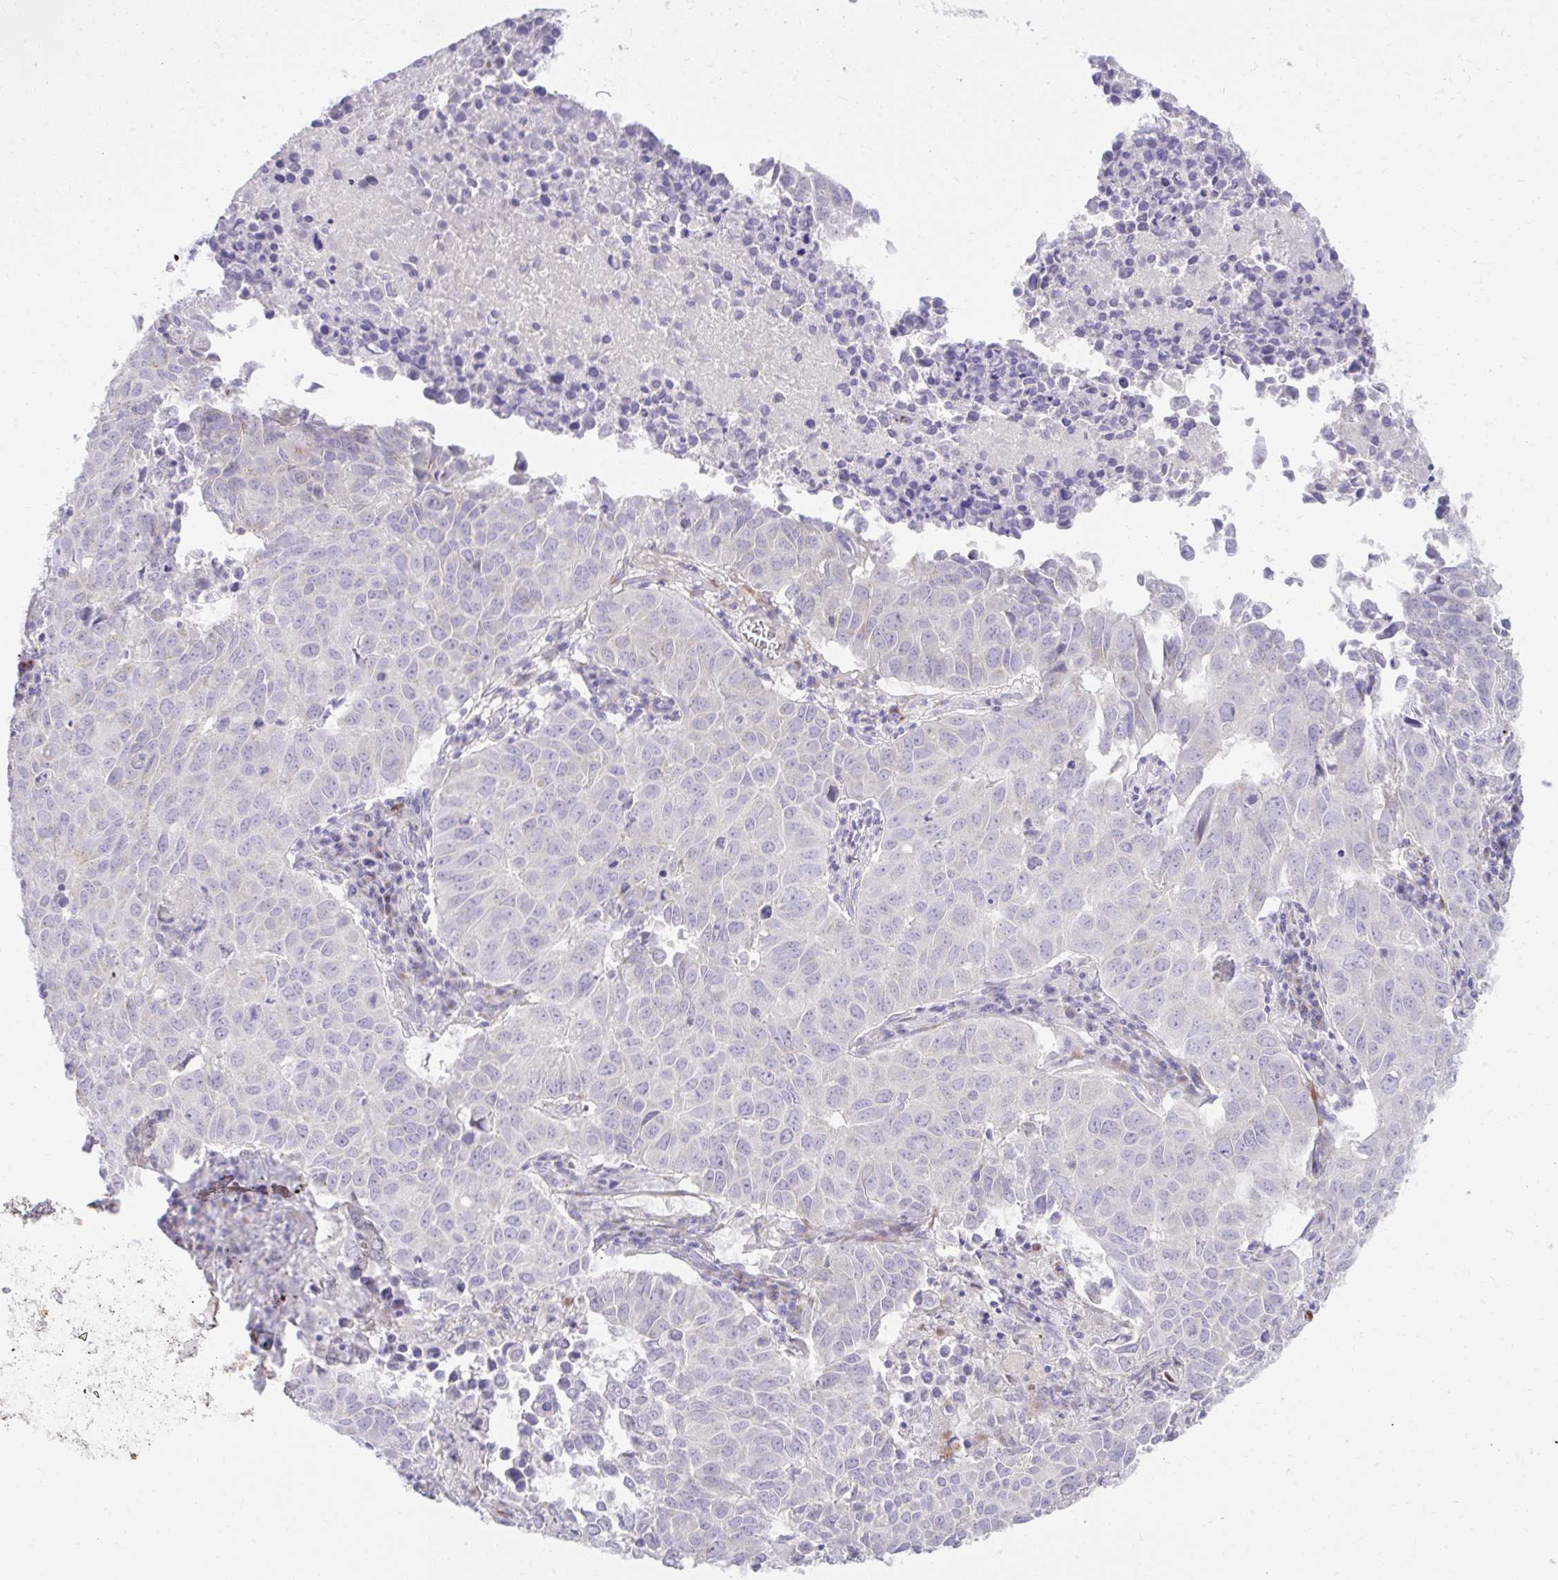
{"staining": {"intensity": "moderate", "quantity": "<25%", "location": "cytoplasmic/membranous"}, "tissue": "lung cancer", "cell_type": "Tumor cells", "image_type": "cancer", "snomed": [{"axis": "morphology", "description": "Adenocarcinoma, NOS"}, {"axis": "topography", "description": "Lung"}], "caption": "Immunohistochemistry staining of lung cancer, which shows low levels of moderate cytoplasmic/membranous positivity in approximately <25% of tumor cells indicating moderate cytoplasmic/membranous protein staining. The staining was performed using DAB (brown) for protein detection and nuclei were counterstained in hematoxylin (blue).", "gene": "RAB6B", "patient": {"sex": "female", "age": 50}}